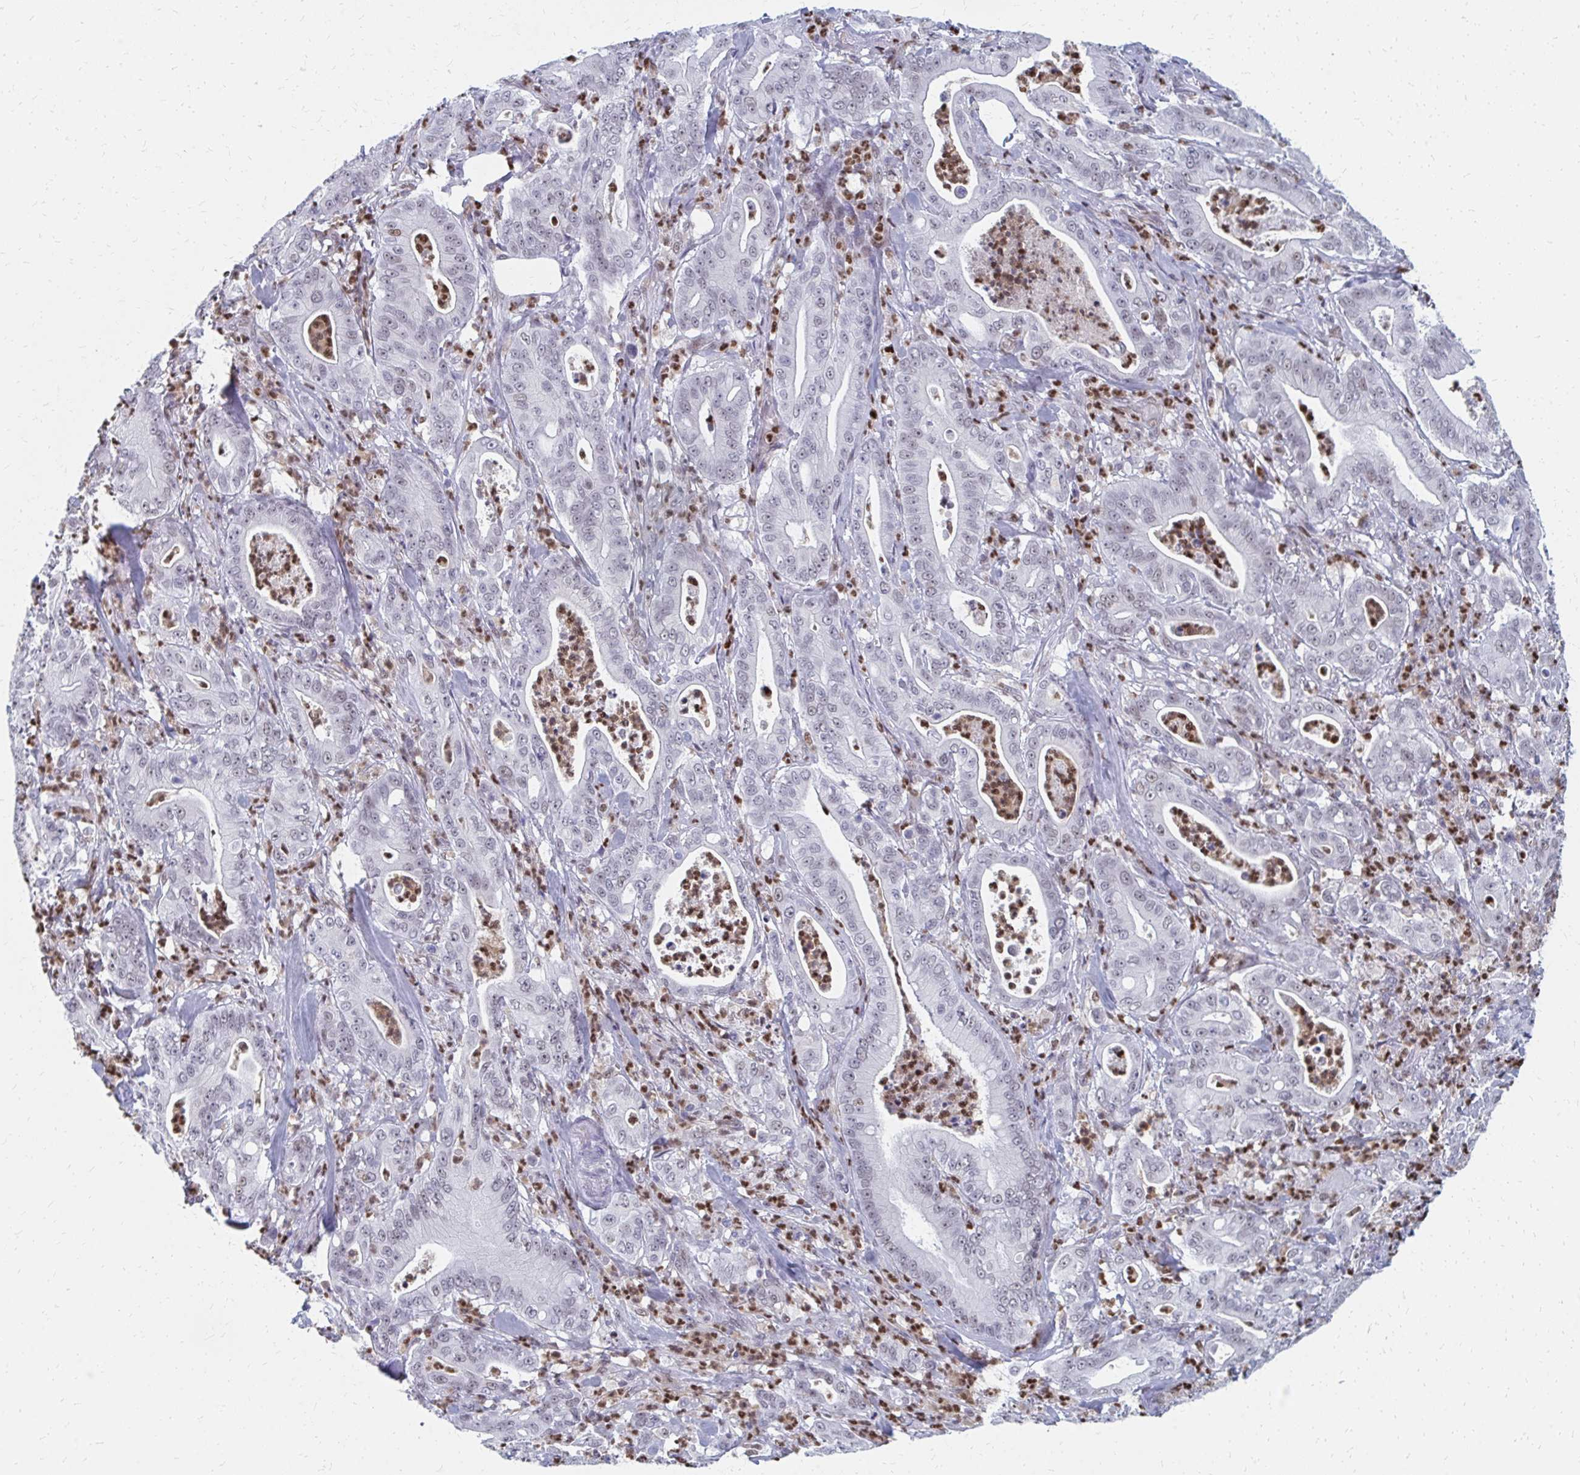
{"staining": {"intensity": "weak", "quantity": "25%-75%", "location": "nuclear"}, "tissue": "pancreatic cancer", "cell_type": "Tumor cells", "image_type": "cancer", "snomed": [{"axis": "morphology", "description": "Adenocarcinoma, NOS"}, {"axis": "topography", "description": "Pancreas"}], "caption": "A low amount of weak nuclear positivity is seen in approximately 25%-75% of tumor cells in pancreatic adenocarcinoma tissue. The staining was performed using DAB to visualize the protein expression in brown, while the nuclei were stained in blue with hematoxylin (Magnification: 20x).", "gene": "PLK3", "patient": {"sex": "male", "age": 71}}